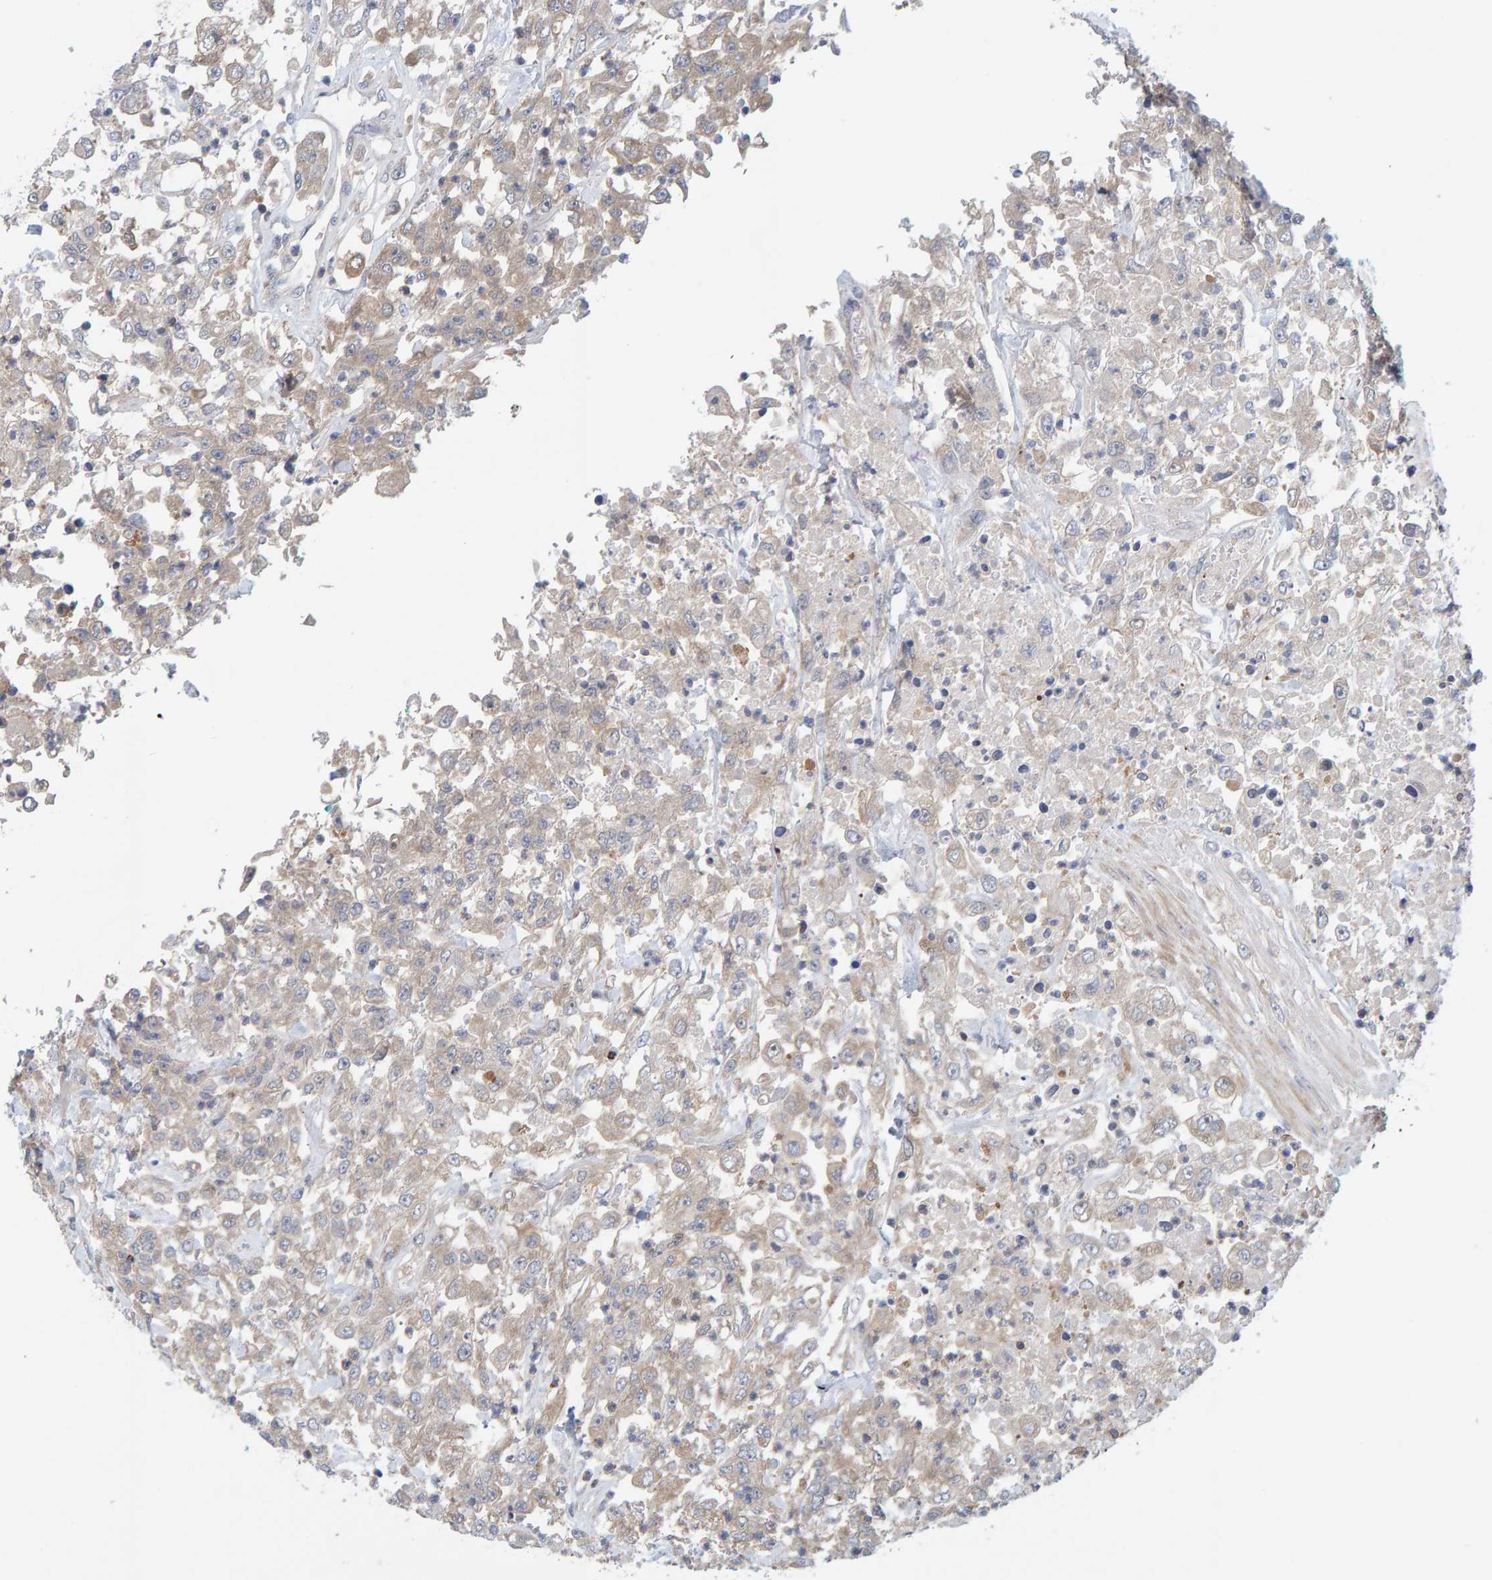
{"staining": {"intensity": "weak", "quantity": ">75%", "location": "cytoplasmic/membranous"}, "tissue": "urothelial cancer", "cell_type": "Tumor cells", "image_type": "cancer", "snomed": [{"axis": "morphology", "description": "Urothelial carcinoma, High grade"}, {"axis": "topography", "description": "Urinary bladder"}], "caption": "Tumor cells display low levels of weak cytoplasmic/membranous staining in about >75% of cells in human urothelial cancer.", "gene": "TATDN1", "patient": {"sex": "male", "age": 46}}